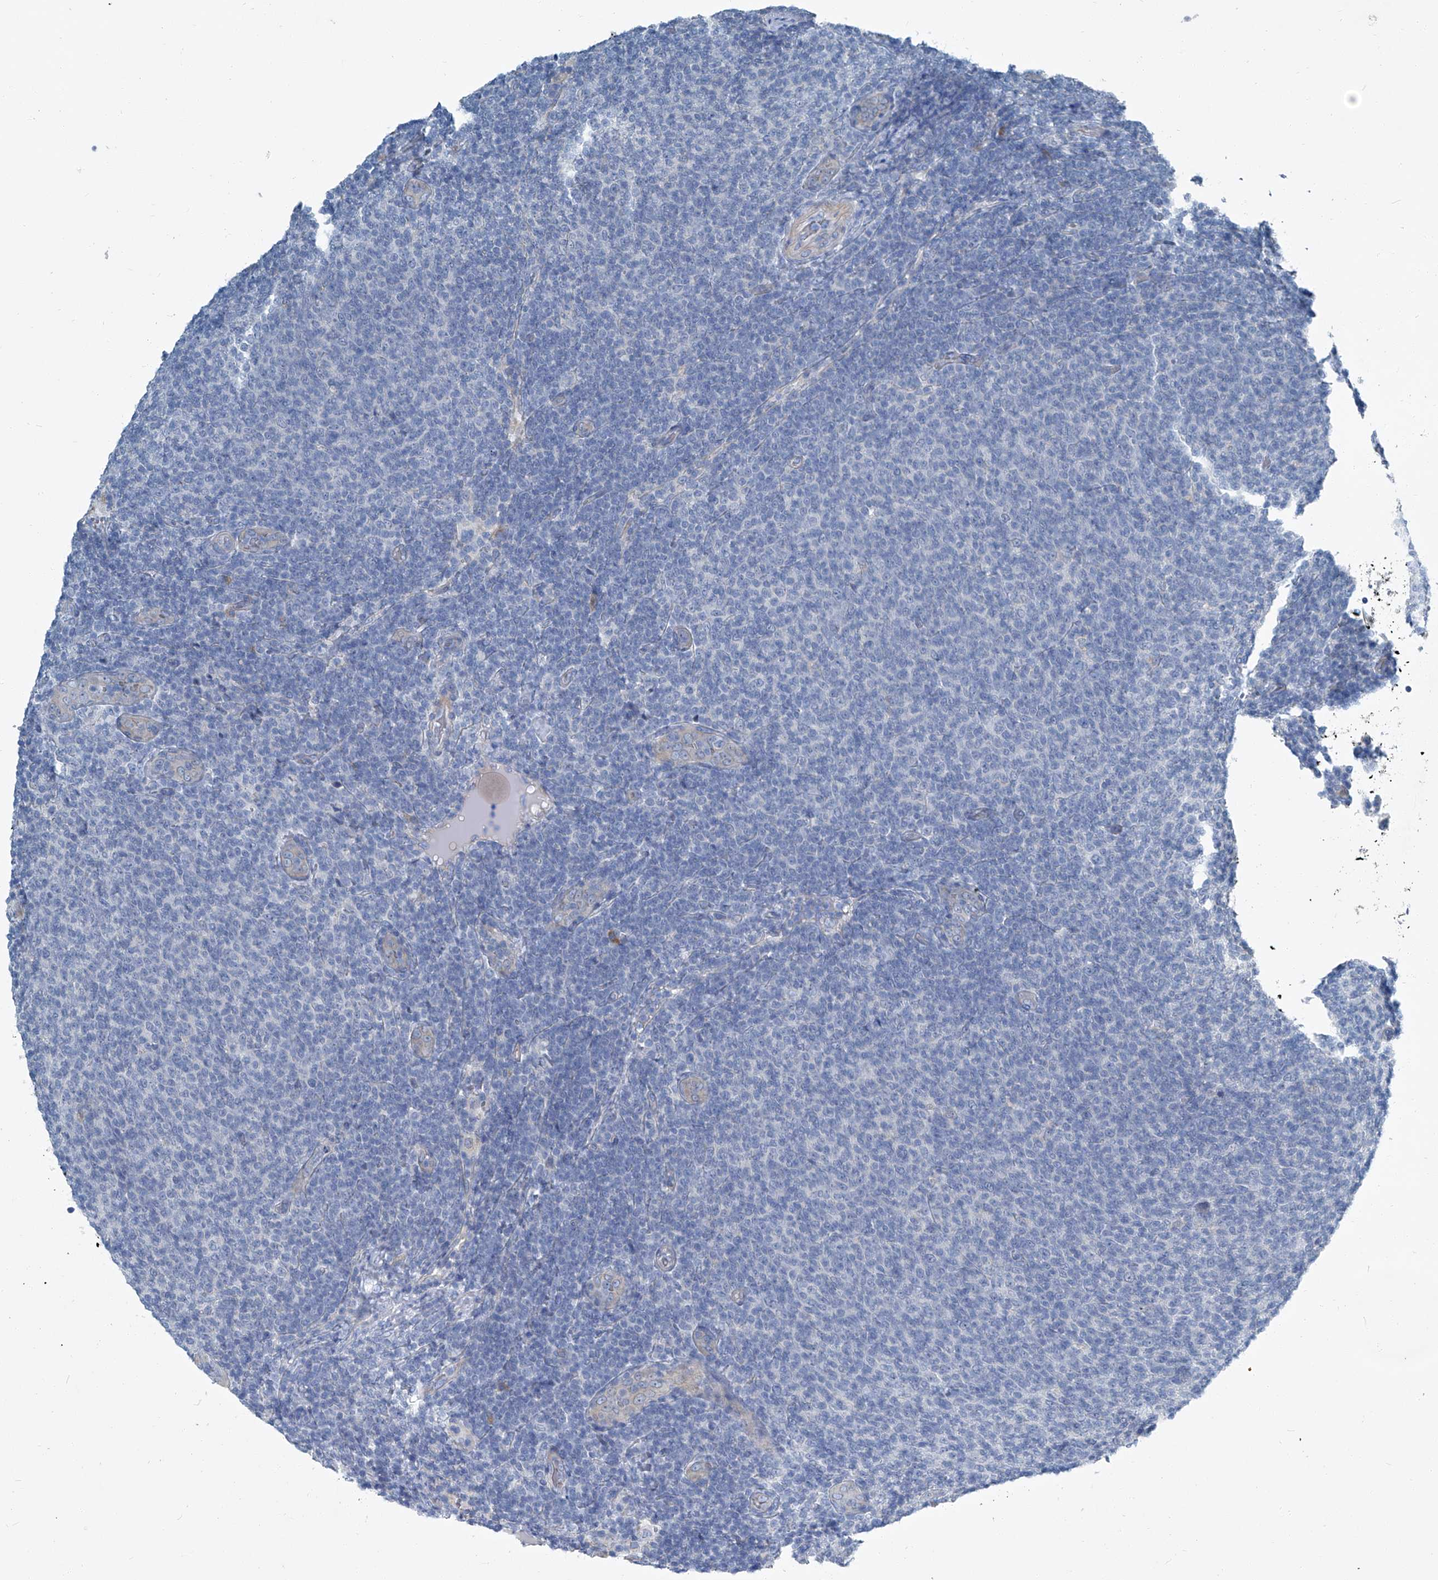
{"staining": {"intensity": "negative", "quantity": "none", "location": "none"}, "tissue": "lymphoma", "cell_type": "Tumor cells", "image_type": "cancer", "snomed": [{"axis": "morphology", "description": "Malignant lymphoma, non-Hodgkin's type, Low grade"}, {"axis": "topography", "description": "Lymph node"}], "caption": "Protein analysis of low-grade malignant lymphoma, non-Hodgkin's type demonstrates no significant positivity in tumor cells.", "gene": "SLC26A11", "patient": {"sex": "male", "age": 66}}